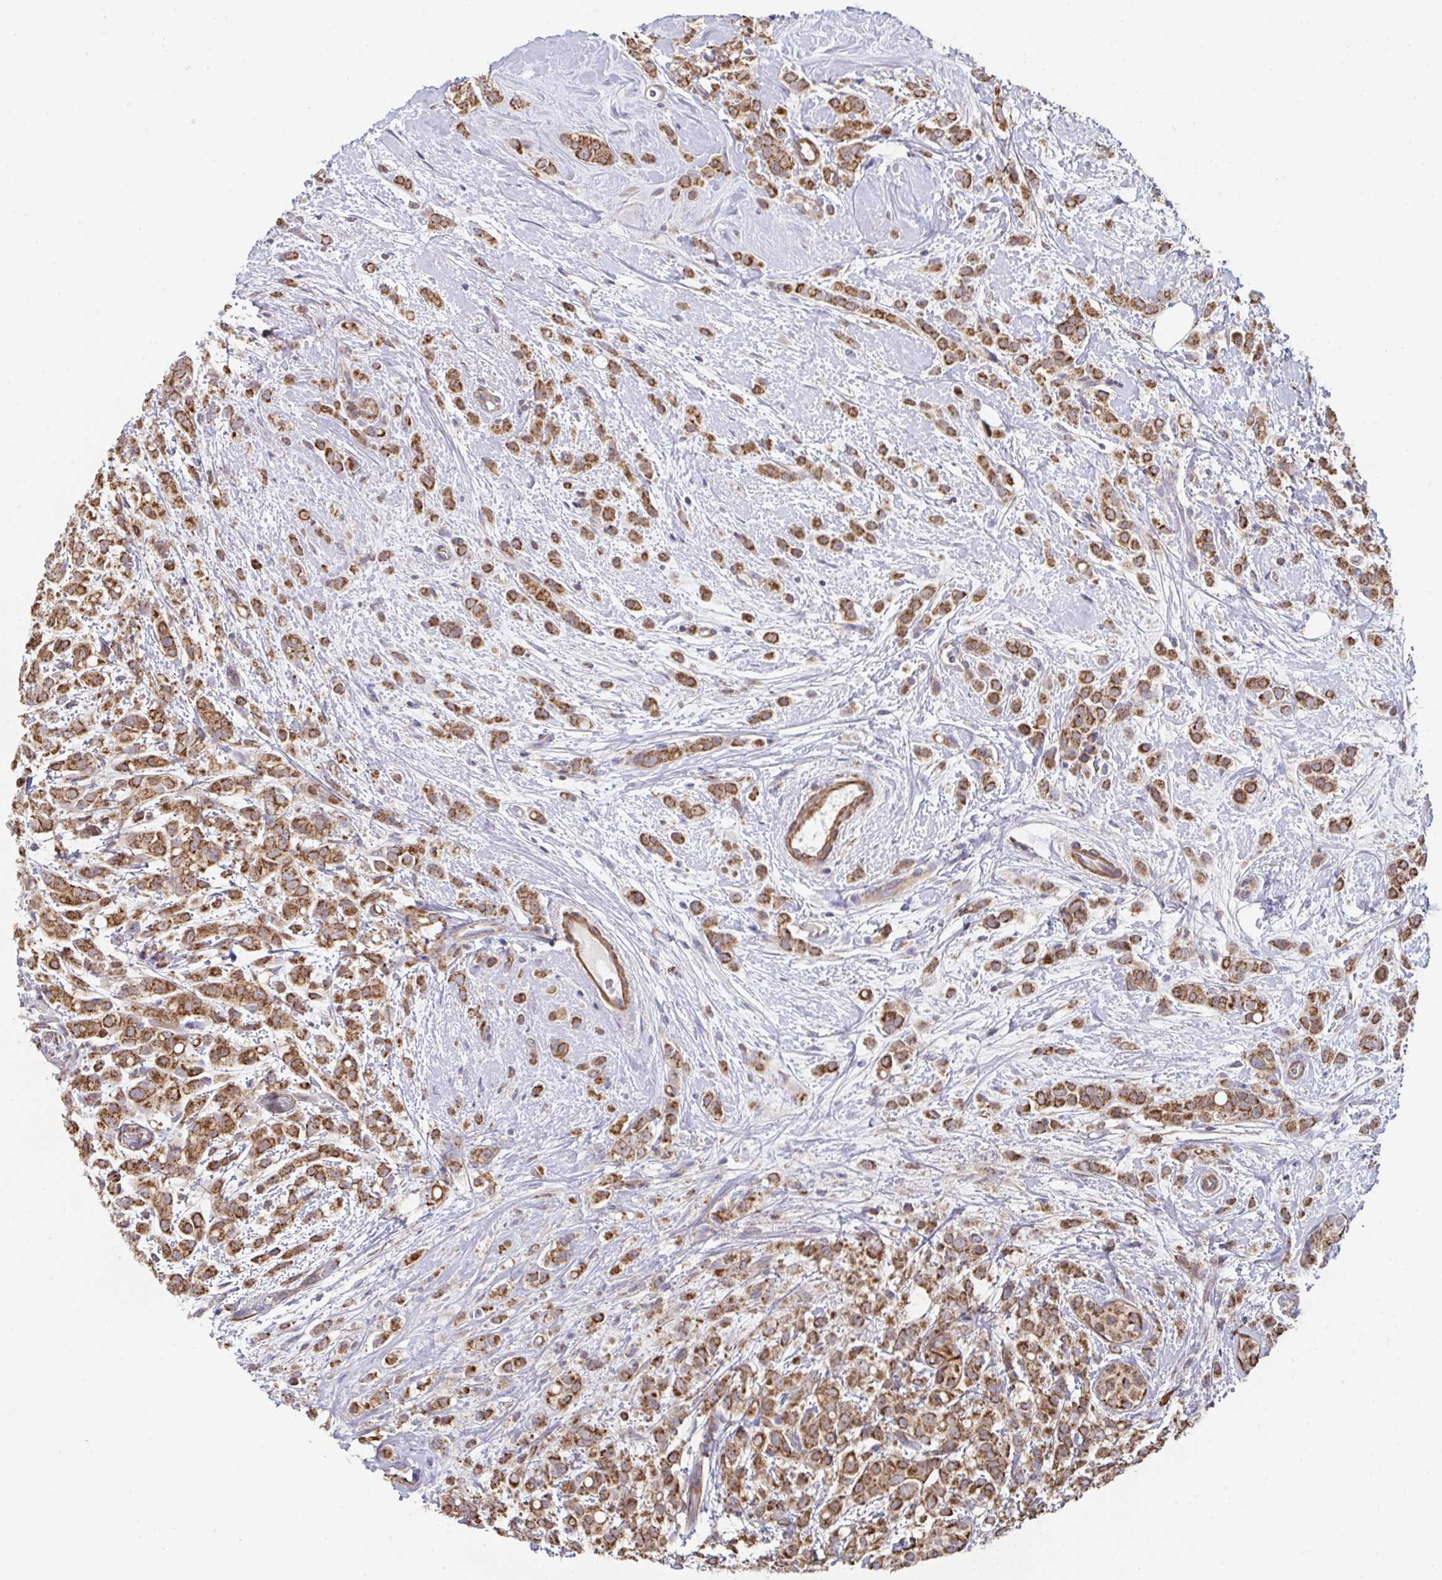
{"staining": {"intensity": "strong", "quantity": ">75%", "location": "cytoplasmic/membranous"}, "tissue": "breast cancer", "cell_type": "Tumor cells", "image_type": "cancer", "snomed": [{"axis": "morphology", "description": "Lobular carcinoma"}, {"axis": "topography", "description": "Breast"}], "caption": "About >75% of tumor cells in human breast cancer demonstrate strong cytoplasmic/membranous protein expression as visualized by brown immunohistochemical staining.", "gene": "DZANK1", "patient": {"sex": "female", "age": 68}}